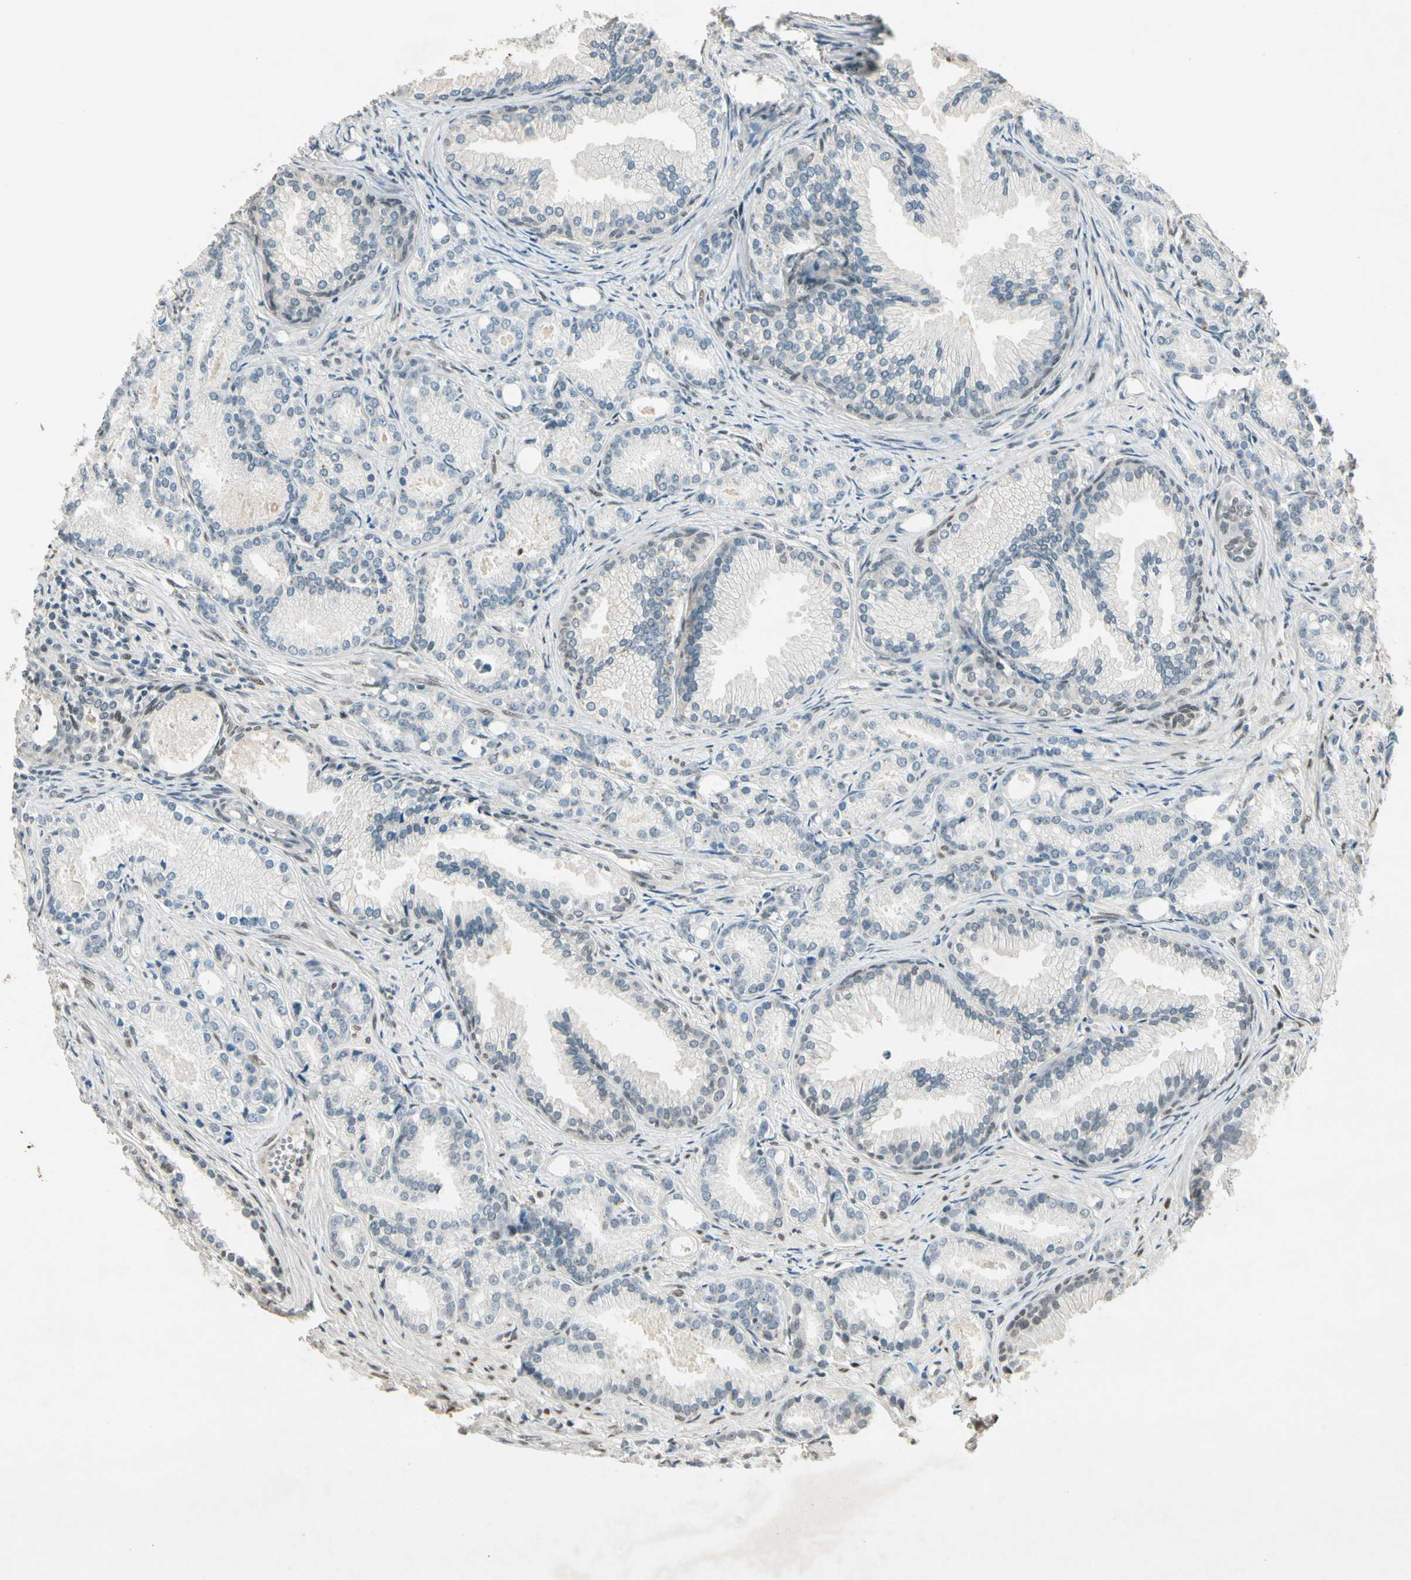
{"staining": {"intensity": "negative", "quantity": "none", "location": "none"}, "tissue": "prostate cancer", "cell_type": "Tumor cells", "image_type": "cancer", "snomed": [{"axis": "morphology", "description": "Adenocarcinoma, Low grade"}, {"axis": "topography", "description": "Prostate"}], "caption": "Tumor cells are negative for brown protein staining in adenocarcinoma (low-grade) (prostate).", "gene": "ZBTB4", "patient": {"sex": "male", "age": 72}}